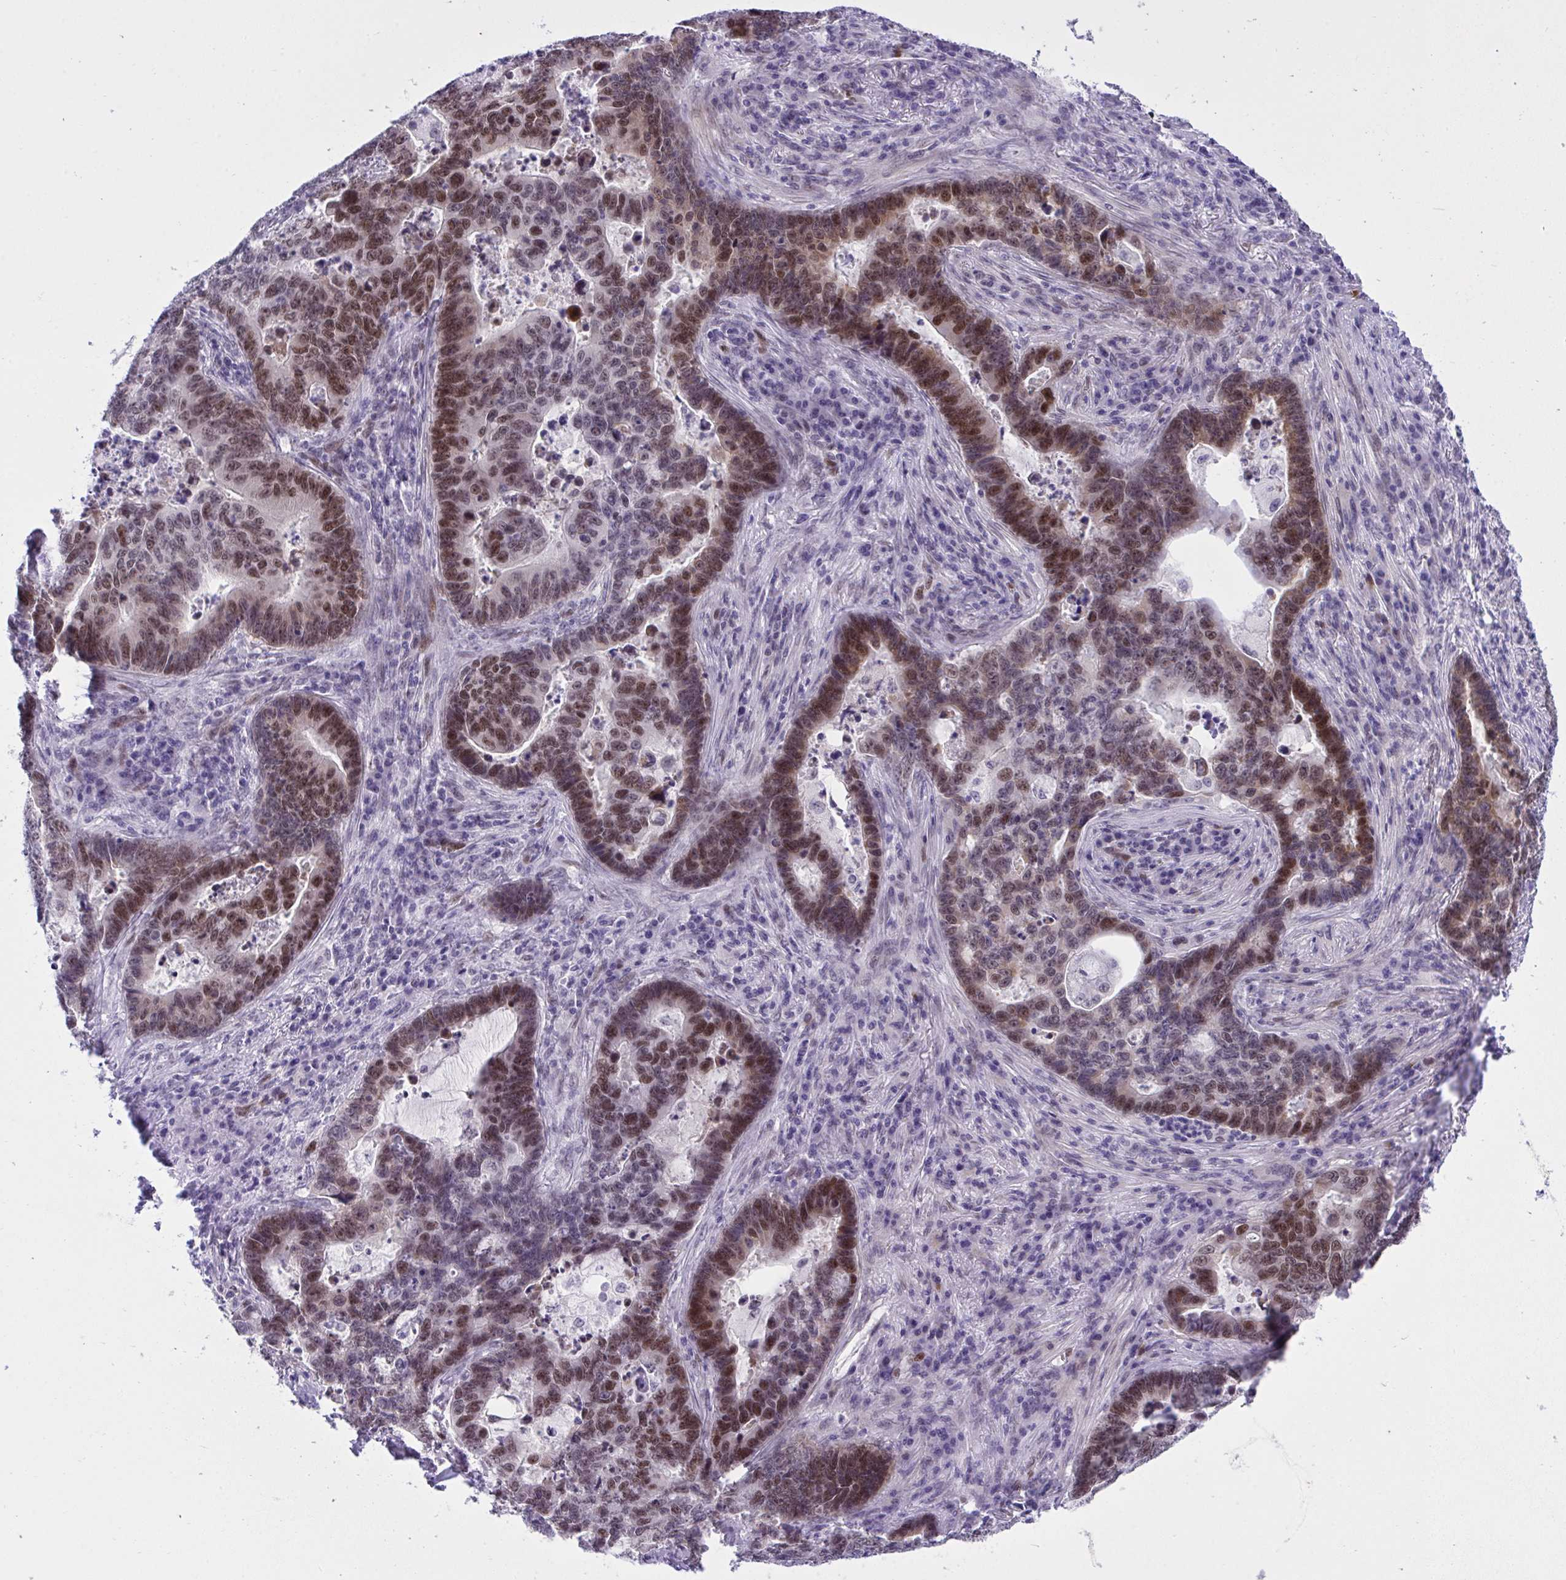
{"staining": {"intensity": "moderate", "quantity": ">75%", "location": "nuclear"}, "tissue": "lung cancer", "cell_type": "Tumor cells", "image_type": "cancer", "snomed": [{"axis": "morphology", "description": "Aneuploidy"}, {"axis": "morphology", "description": "Adenocarcinoma, NOS"}, {"axis": "morphology", "description": "Adenocarcinoma primary or metastatic"}, {"axis": "topography", "description": "Lung"}], "caption": "Human lung adenocarcinoma primary or metastatic stained with a brown dye exhibits moderate nuclear positive expression in approximately >75% of tumor cells.", "gene": "TEAD4", "patient": {"sex": "female", "age": 75}}